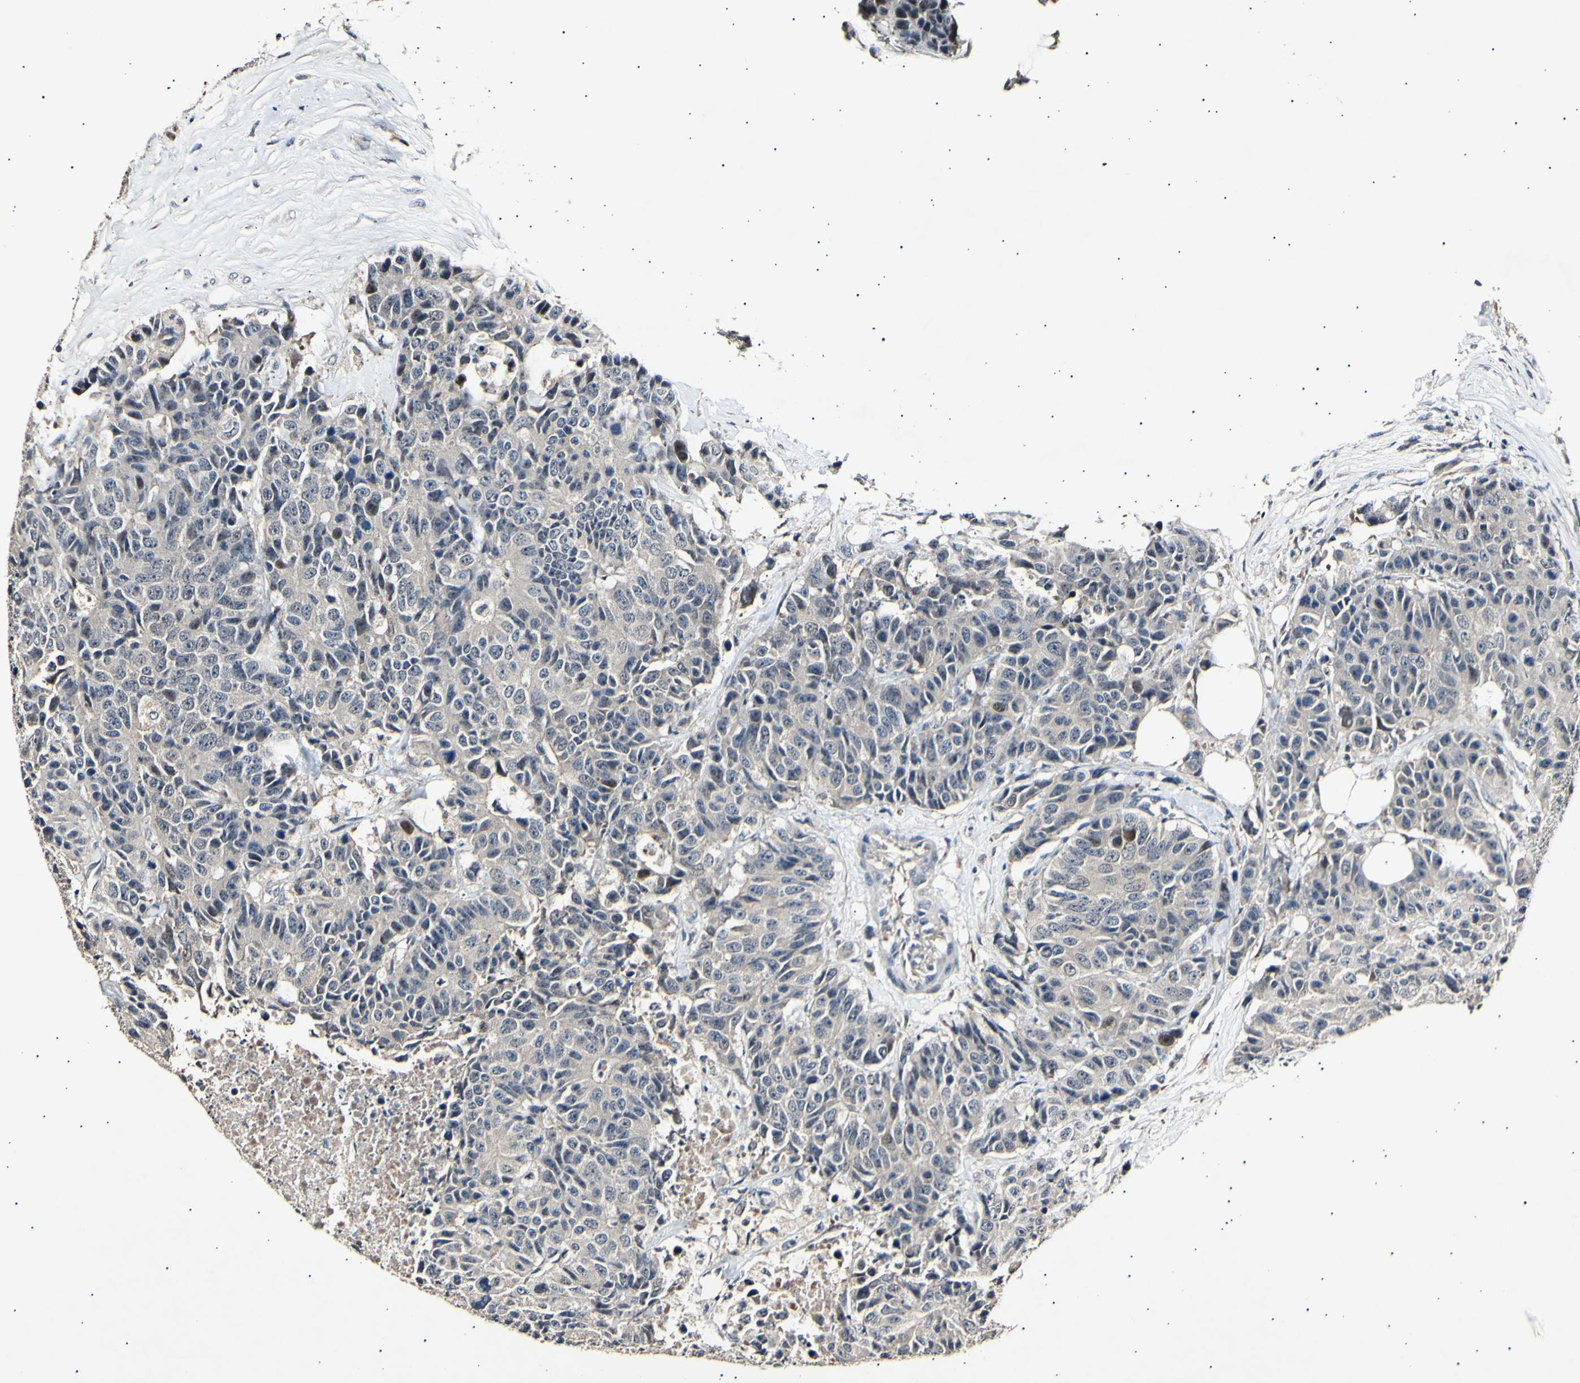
{"staining": {"intensity": "negative", "quantity": "none", "location": "none"}, "tissue": "colorectal cancer", "cell_type": "Tumor cells", "image_type": "cancer", "snomed": [{"axis": "morphology", "description": "Adenocarcinoma, NOS"}, {"axis": "topography", "description": "Colon"}], "caption": "Colorectal cancer was stained to show a protein in brown. There is no significant staining in tumor cells.", "gene": "ADCY3", "patient": {"sex": "female", "age": 86}}